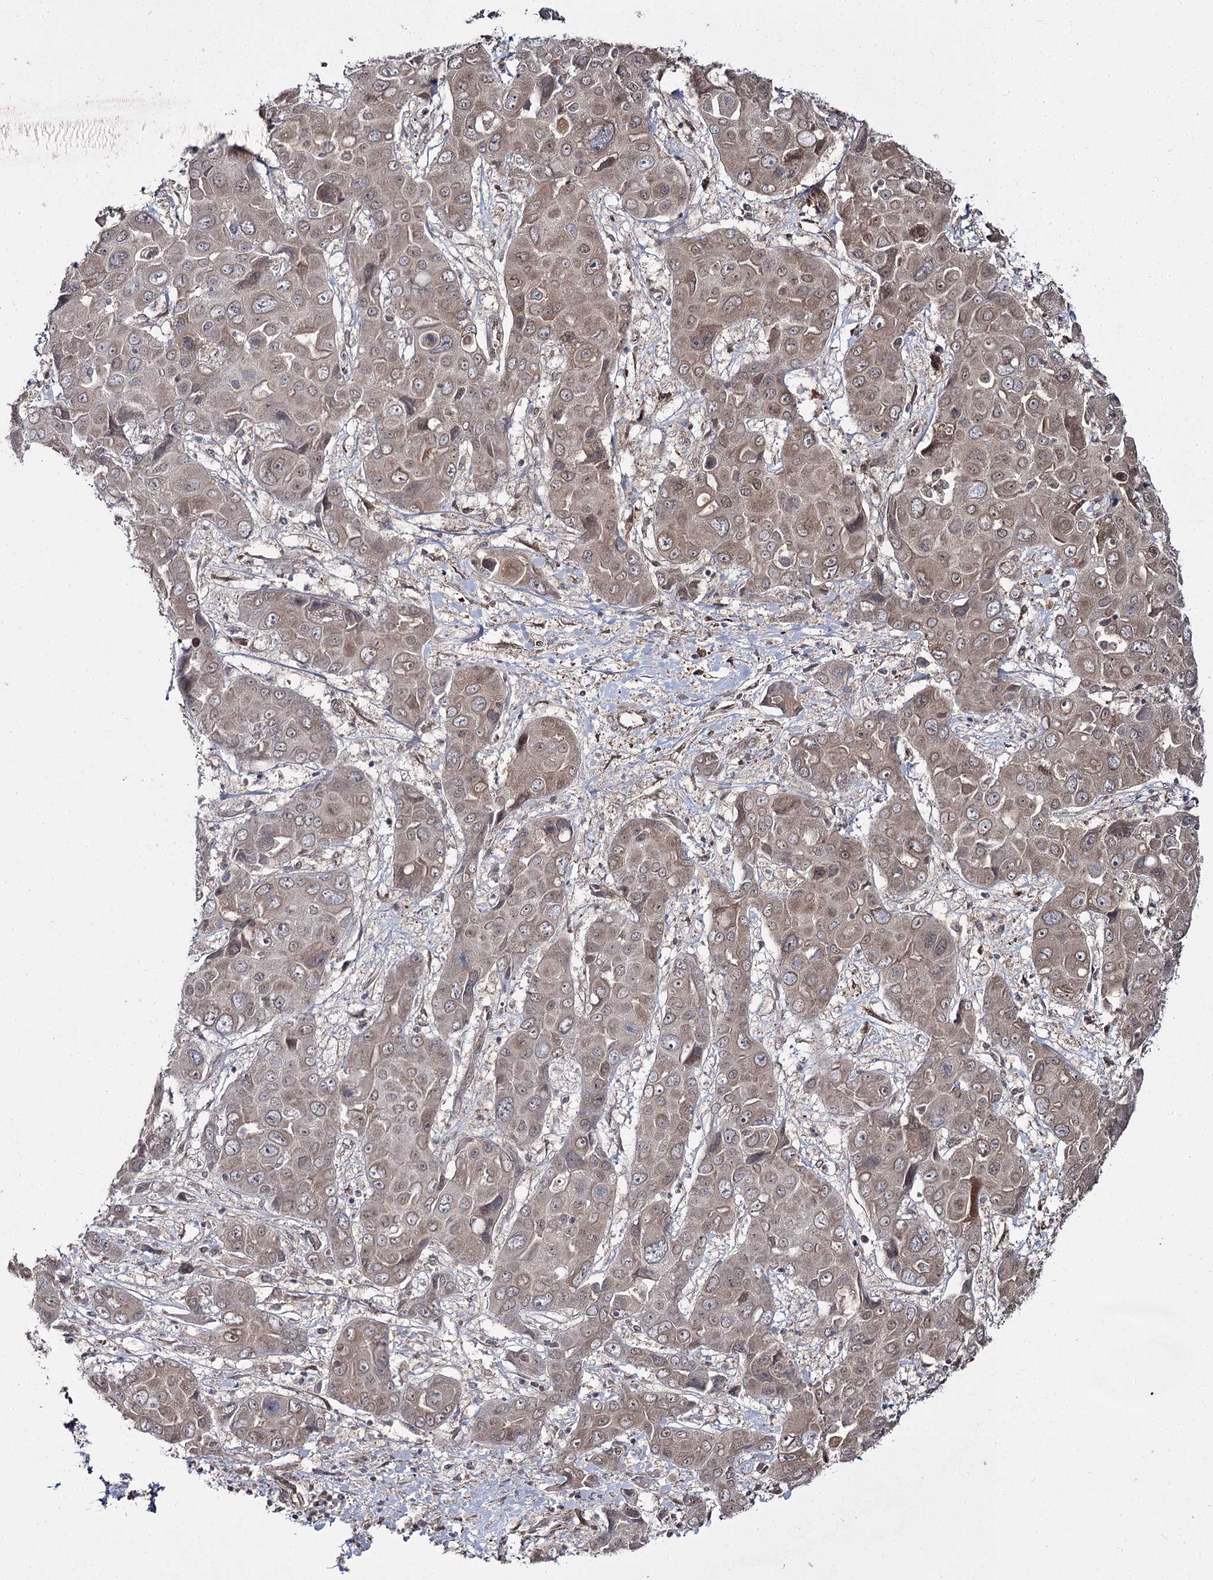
{"staining": {"intensity": "weak", "quantity": ">75%", "location": "cytoplasmic/membranous"}, "tissue": "liver cancer", "cell_type": "Tumor cells", "image_type": "cancer", "snomed": [{"axis": "morphology", "description": "Cholangiocarcinoma"}, {"axis": "topography", "description": "Liver"}], "caption": "Liver cancer stained with a brown dye reveals weak cytoplasmic/membranous positive staining in about >75% of tumor cells.", "gene": "TRNT1", "patient": {"sex": "male", "age": 67}}